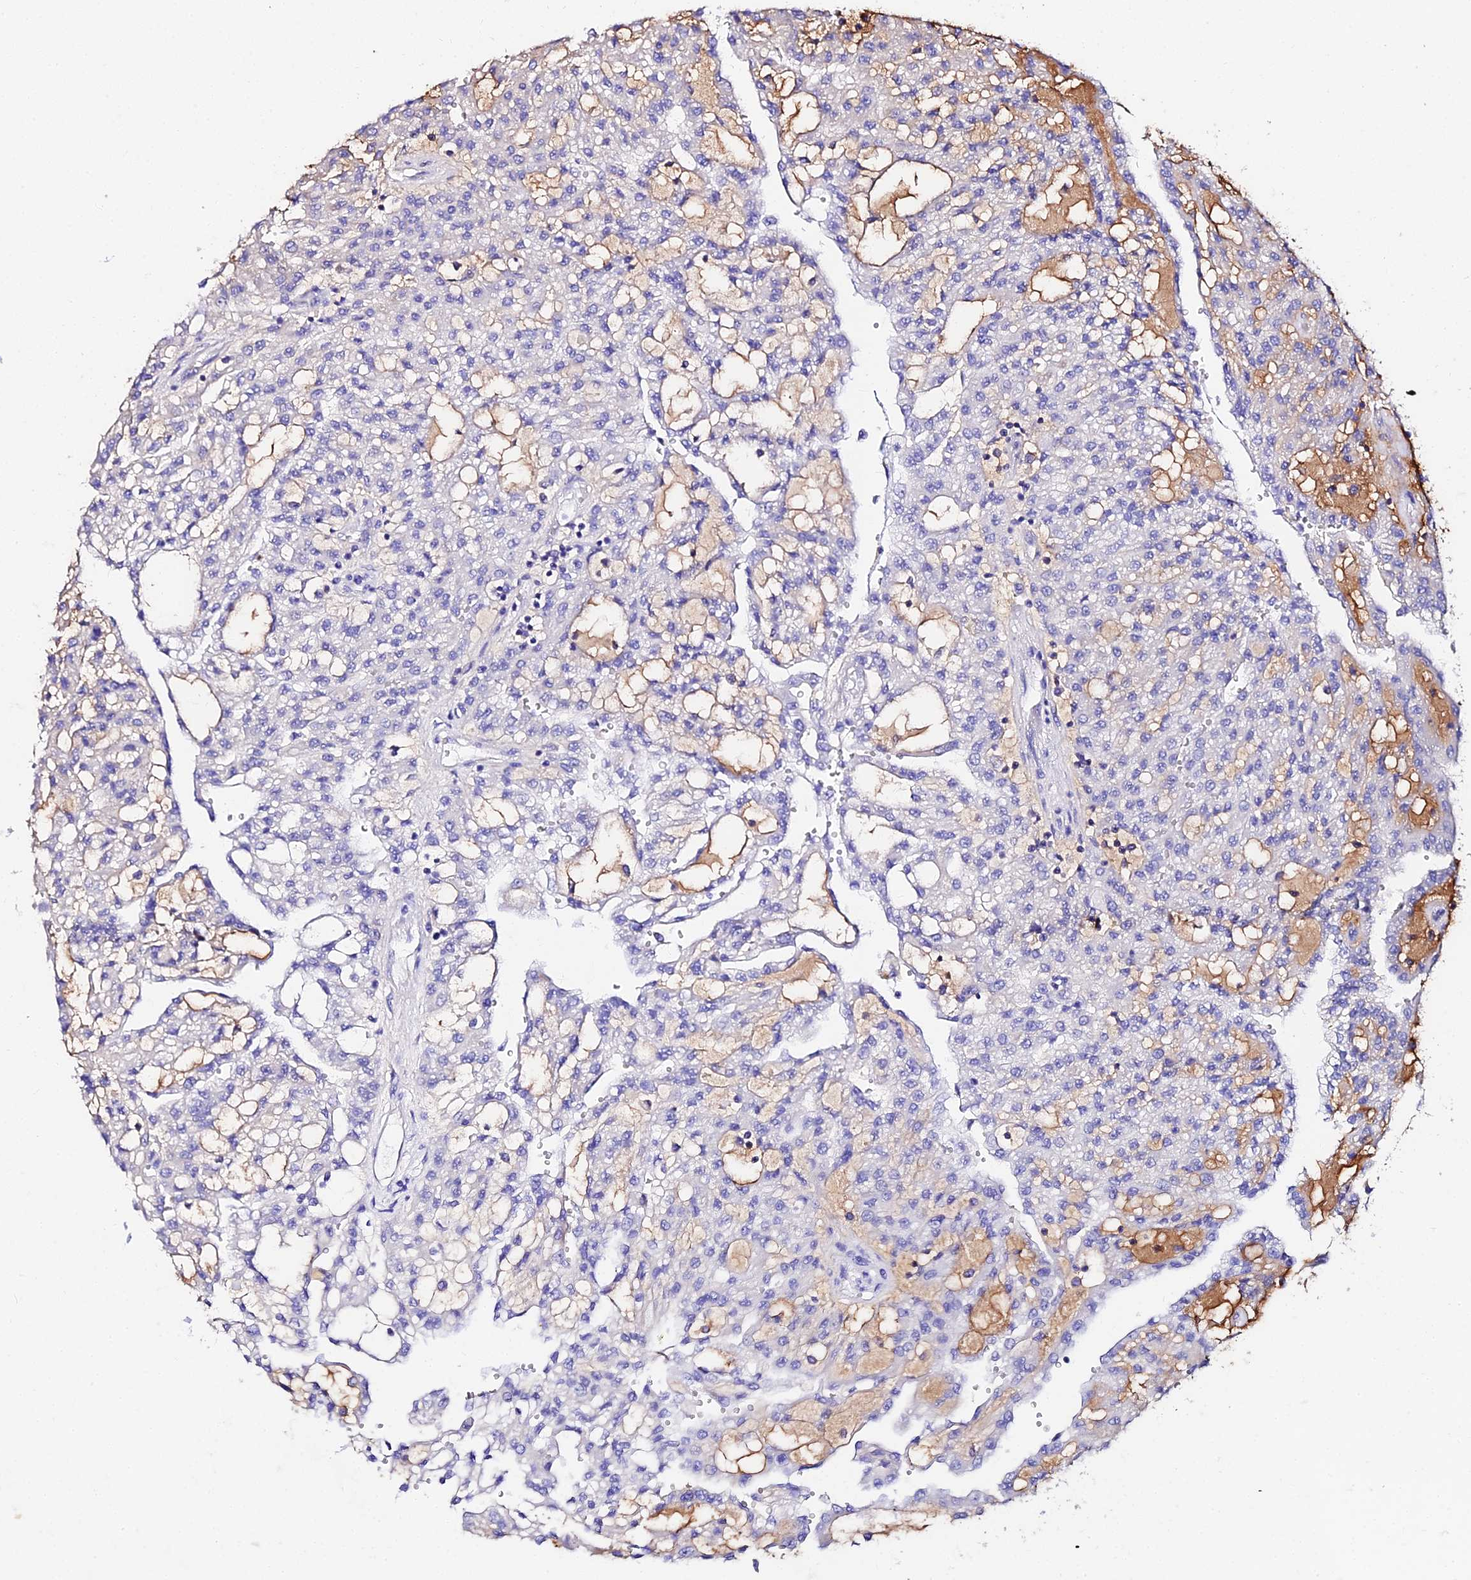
{"staining": {"intensity": "negative", "quantity": "none", "location": "none"}, "tissue": "renal cancer", "cell_type": "Tumor cells", "image_type": "cancer", "snomed": [{"axis": "morphology", "description": "Adenocarcinoma, NOS"}, {"axis": "topography", "description": "Kidney"}], "caption": "A micrograph of renal cancer stained for a protein displays no brown staining in tumor cells.", "gene": "DAW1", "patient": {"sex": "male", "age": 63}}